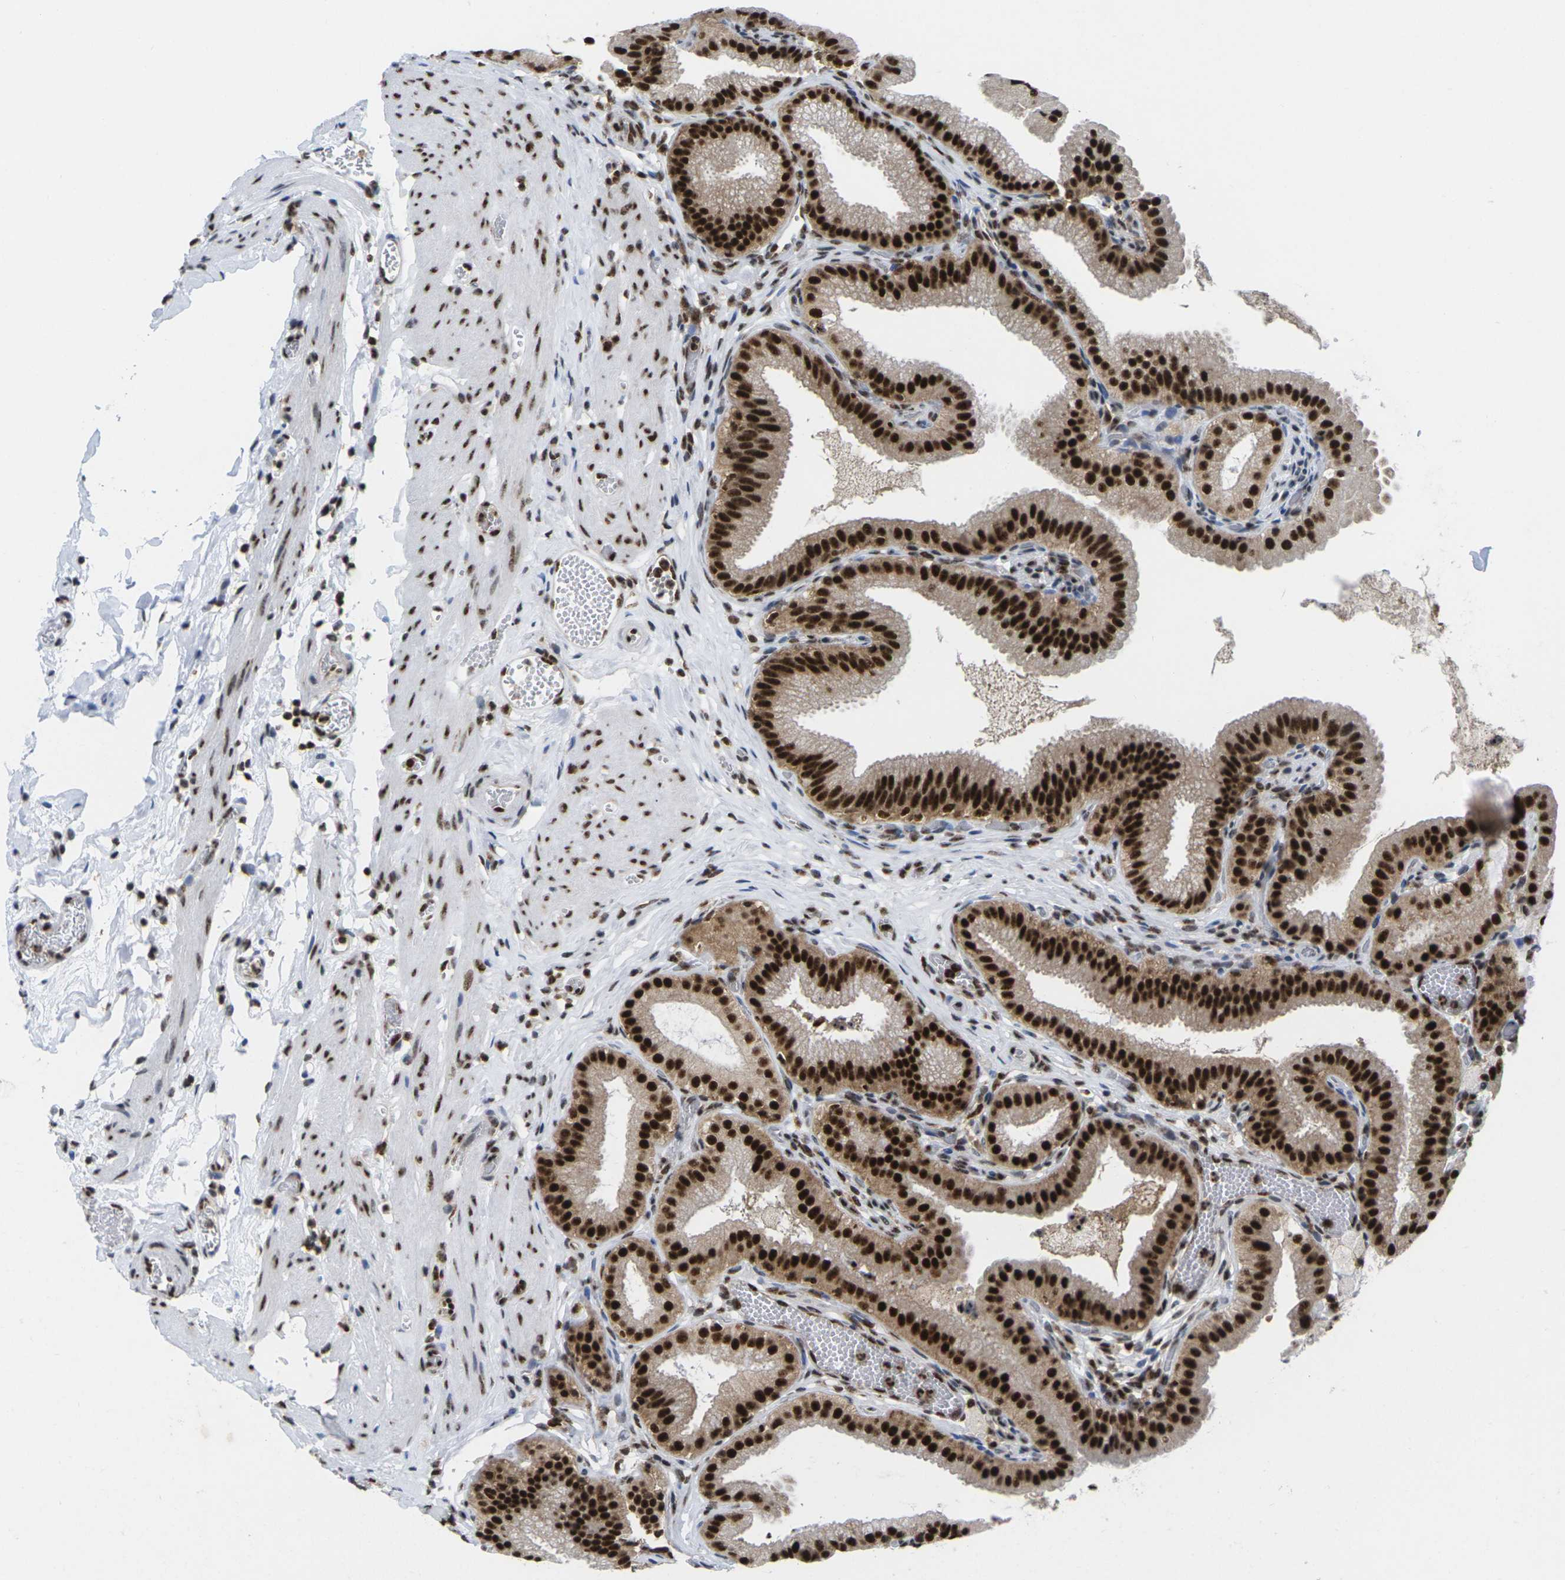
{"staining": {"intensity": "strong", "quantity": ">75%", "location": "nuclear"}, "tissue": "gallbladder", "cell_type": "Glandular cells", "image_type": "normal", "snomed": [{"axis": "morphology", "description": "Normal tissue, NOS"}, {"axis": "topography", "description": "Gallbladder"}], "caption": "This photomicrograph shows IHC staining of unremarkable human gallbladder, with high strong nuclear expression in approximately >75% of glandular cells.", "gene": "MAGOH", "patient": {"sex": "male", "age": 54}}